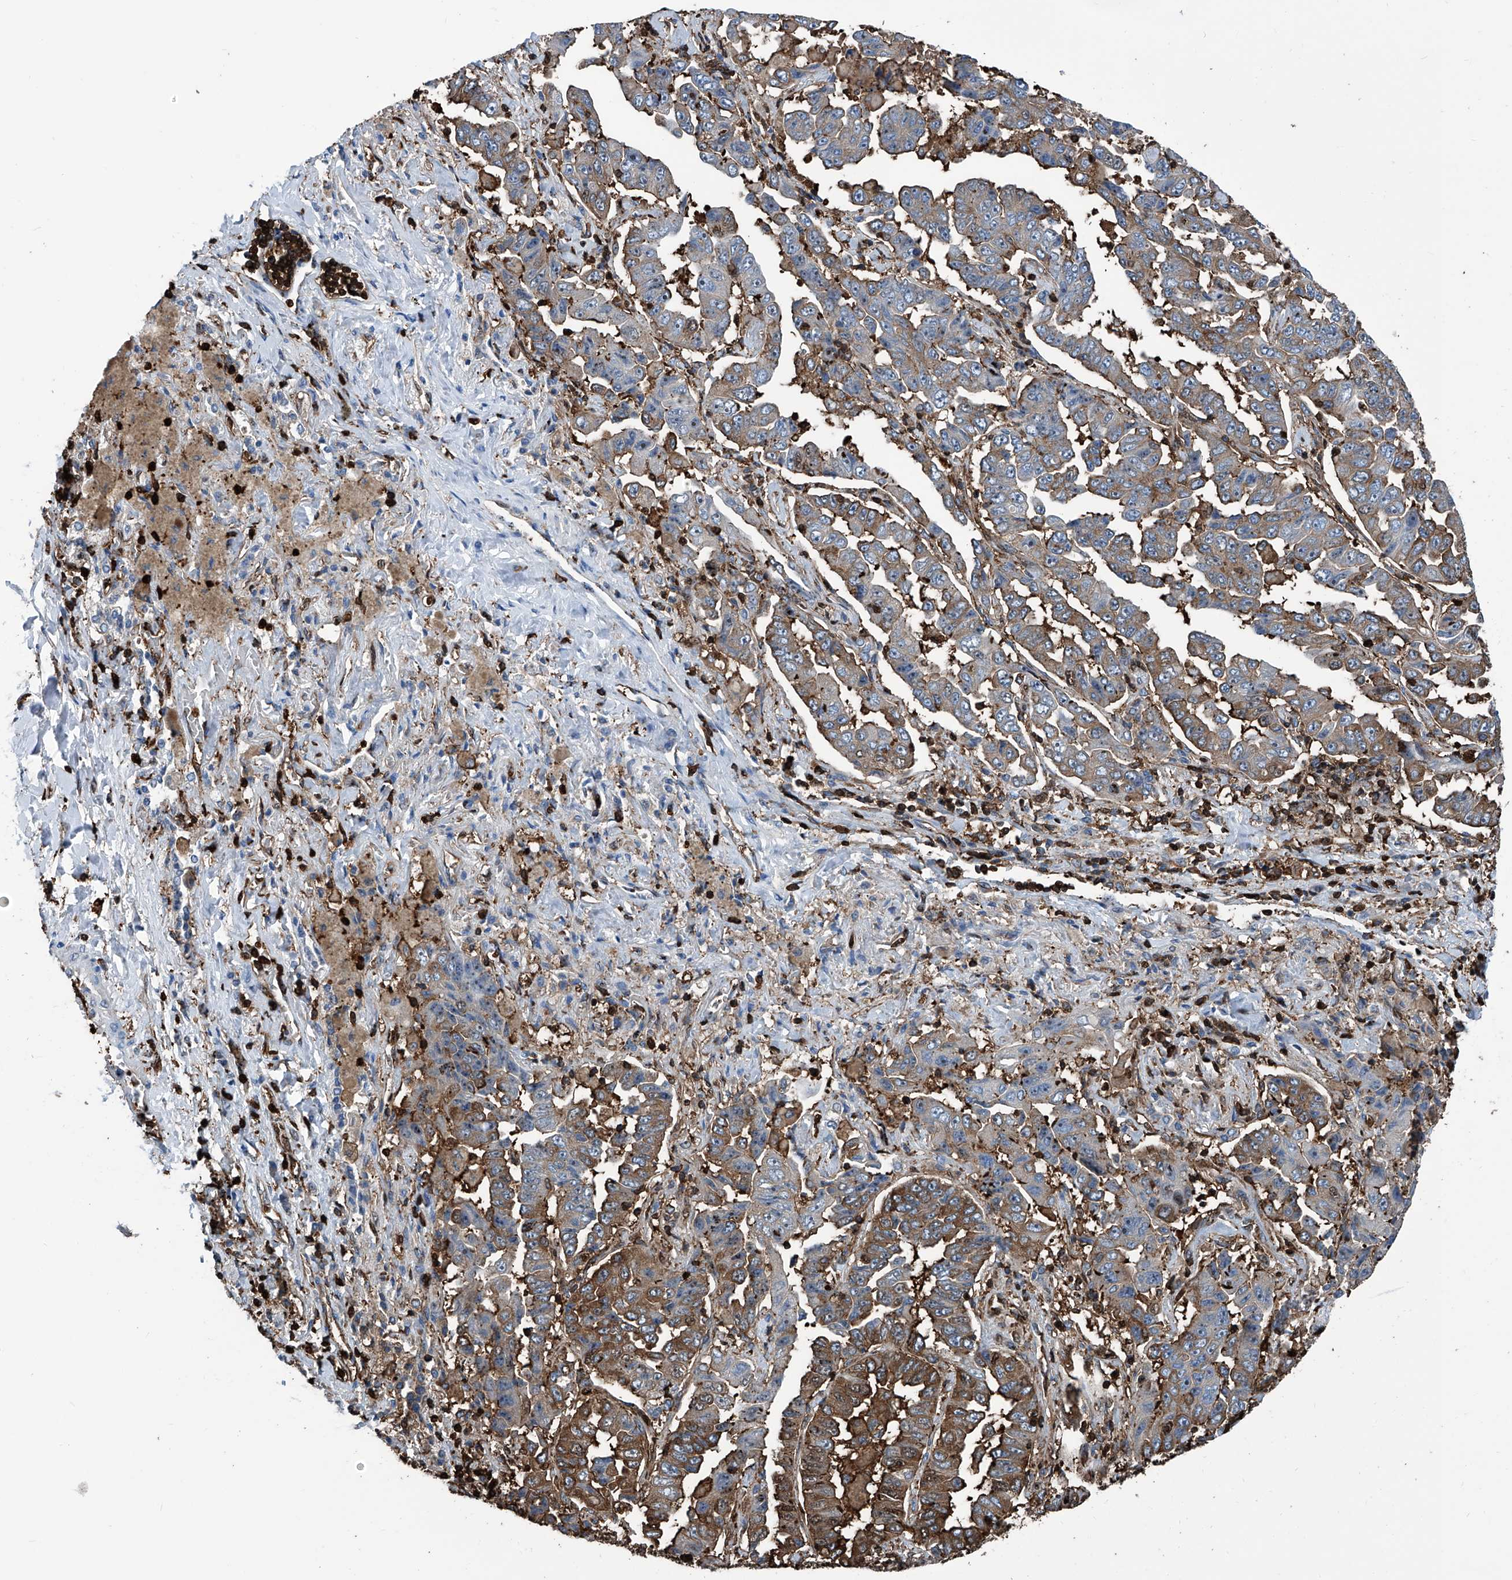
{"staining": {"intensity": "moderate", "quantity": "25%-75%", "location": "cytoplasmic/membranous"}, "tissue": "lung cancer", "cell_type": "Tumor cells", "image_type": "cancer", "snomed": [{"axis": "morphology", "description": "Adenocarcinoma, NOS"}, {"axis": "topography", "description": "Lung"}], "caption": "Lung cancer was stained to show a protein in brown. There is medium levels of moderate cytoplasmic/membranous staining in approximately 25%-75% of tumor cells. (brown staining indicates protein expression, while blue staining denotes nuclei).", "gene": "ZNF484", "patient": {"sex": "female", "age": 51}}